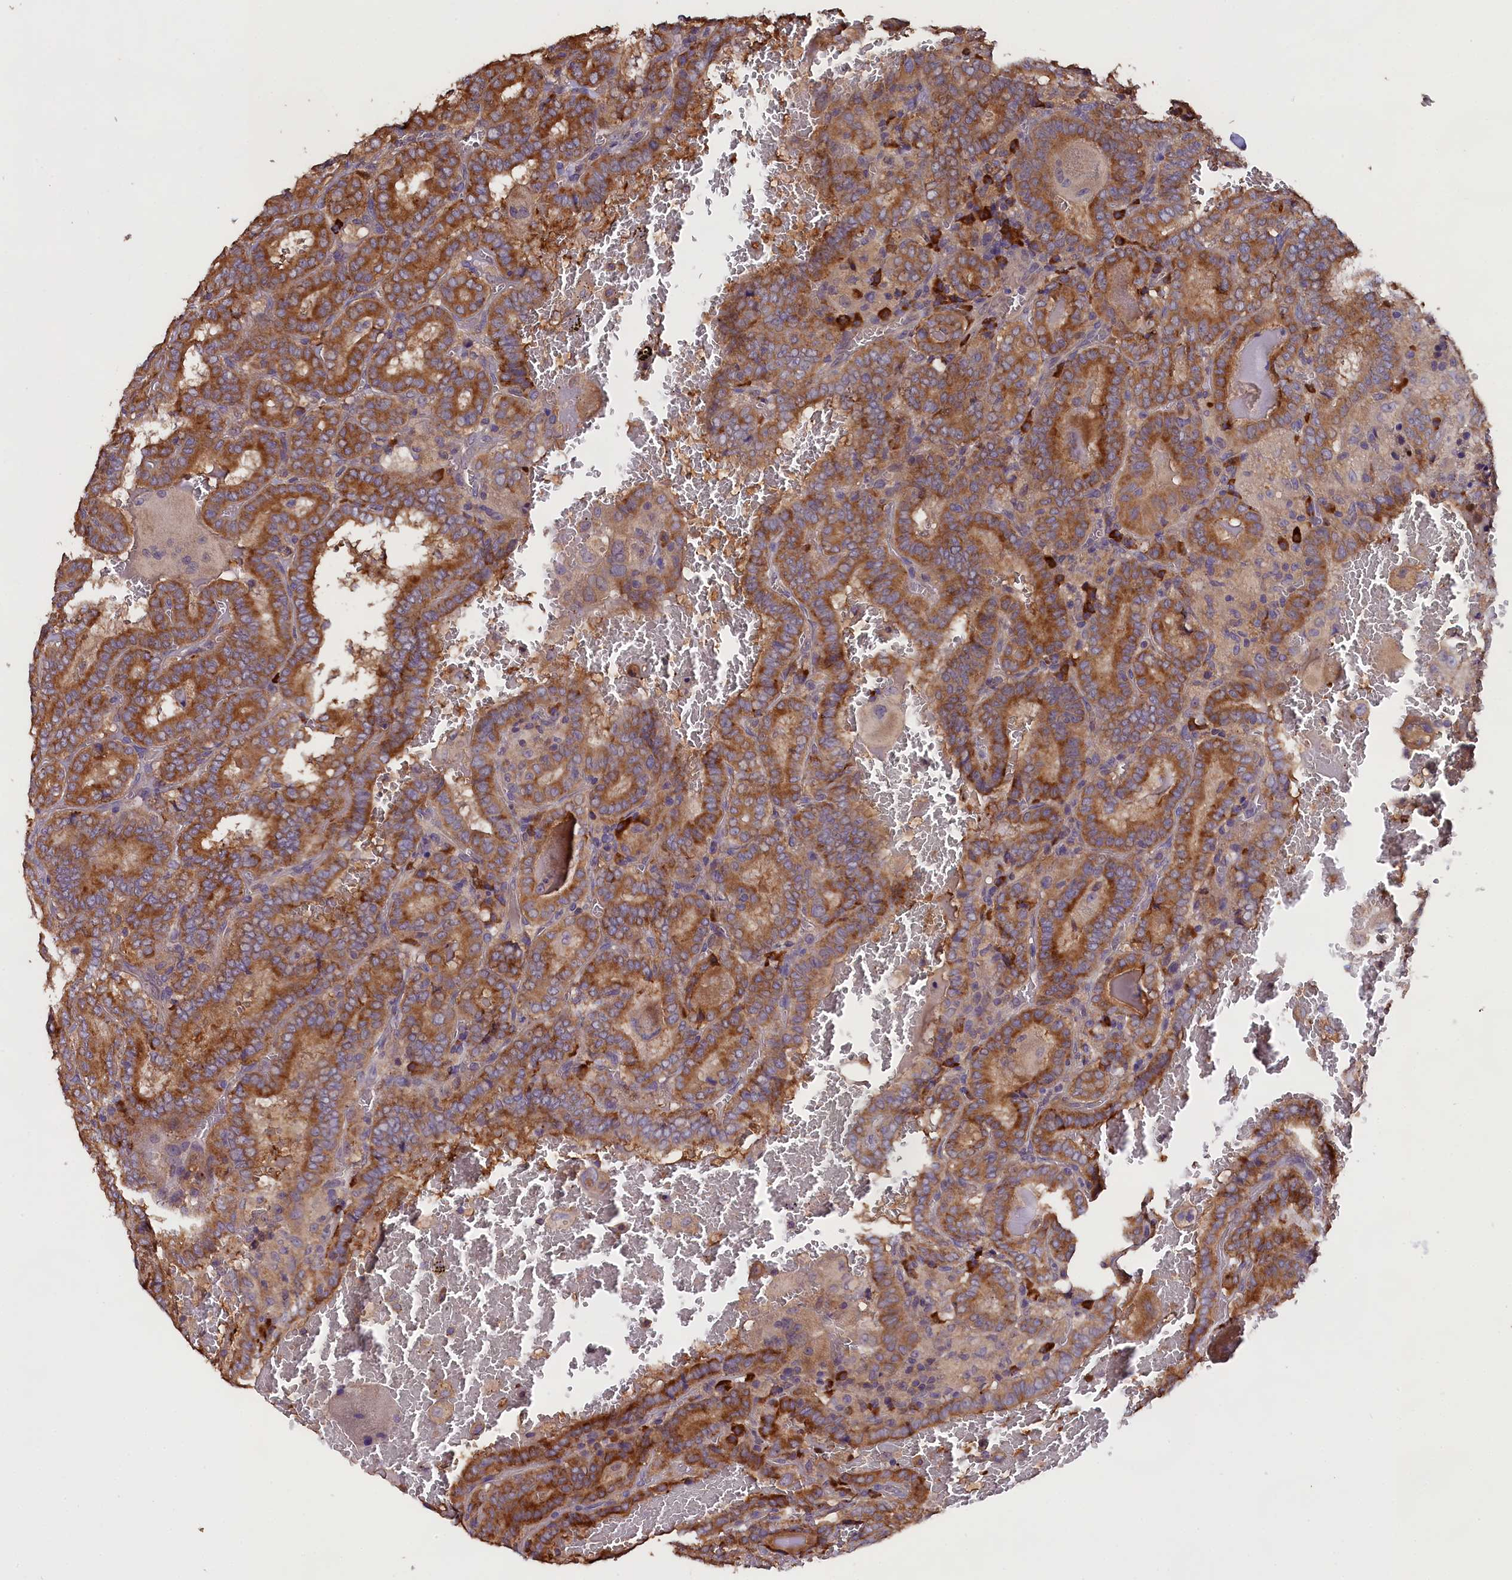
{"staining": {"intensity": "moderate", "quantity": ">75%", "location": "cytoplasmic/membranous"}, "tissue": "thyroid cancer", "cell_type": "Tumor cells", "image_type": "cancer", "snomed": [{"axis": "morphology", "description": "Papillary adenocarcinoma, NOS"}, {"axis": "topography", "description": "Thyroid gland"}], "caption": "Human thyroid papillary adenocarcinoma stained with a protein marker reveals moderate staining in tumor cells.", "gene": "ENKD1", "patient": {"sex": "female", "age": 72}}